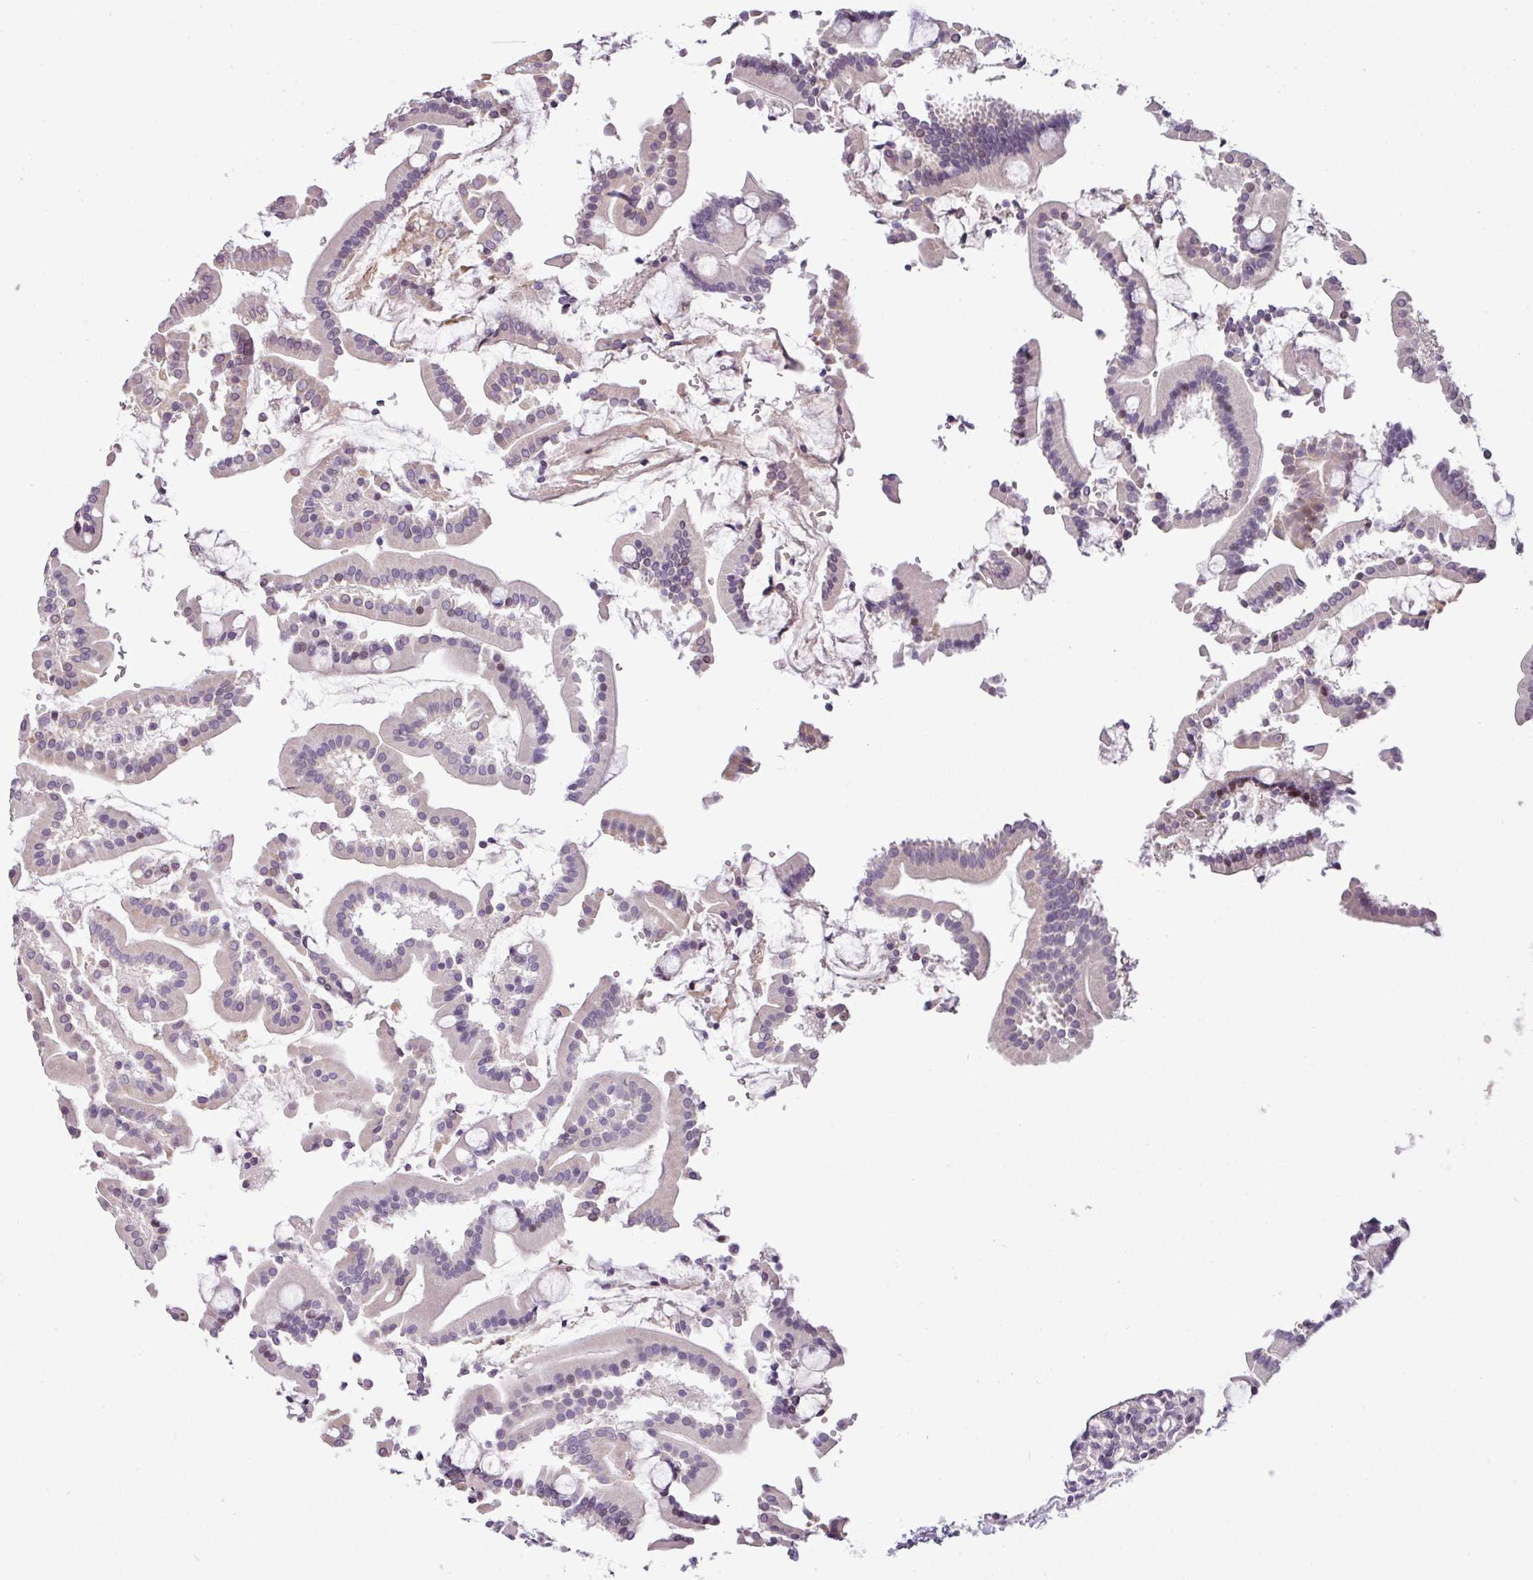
{"staining": {"intensity": "weak", "quantity": "<25%", "location": "nuclear"}, "tissue": "duodenum", "cell_type": "Glandular cells", "image_type": "normal", "snomed": [{"axis": "morphology", "description": "Normal tissue, NOS"}, {"axis": "topography", "description": "Duodenum"}], "caption": "The immunohistochemistry (IHC) histopathology image has no significant positivity in glandular cells of duodenum.", "gene": "TEX30", "patient": {"sex": "male", "age": 55}}